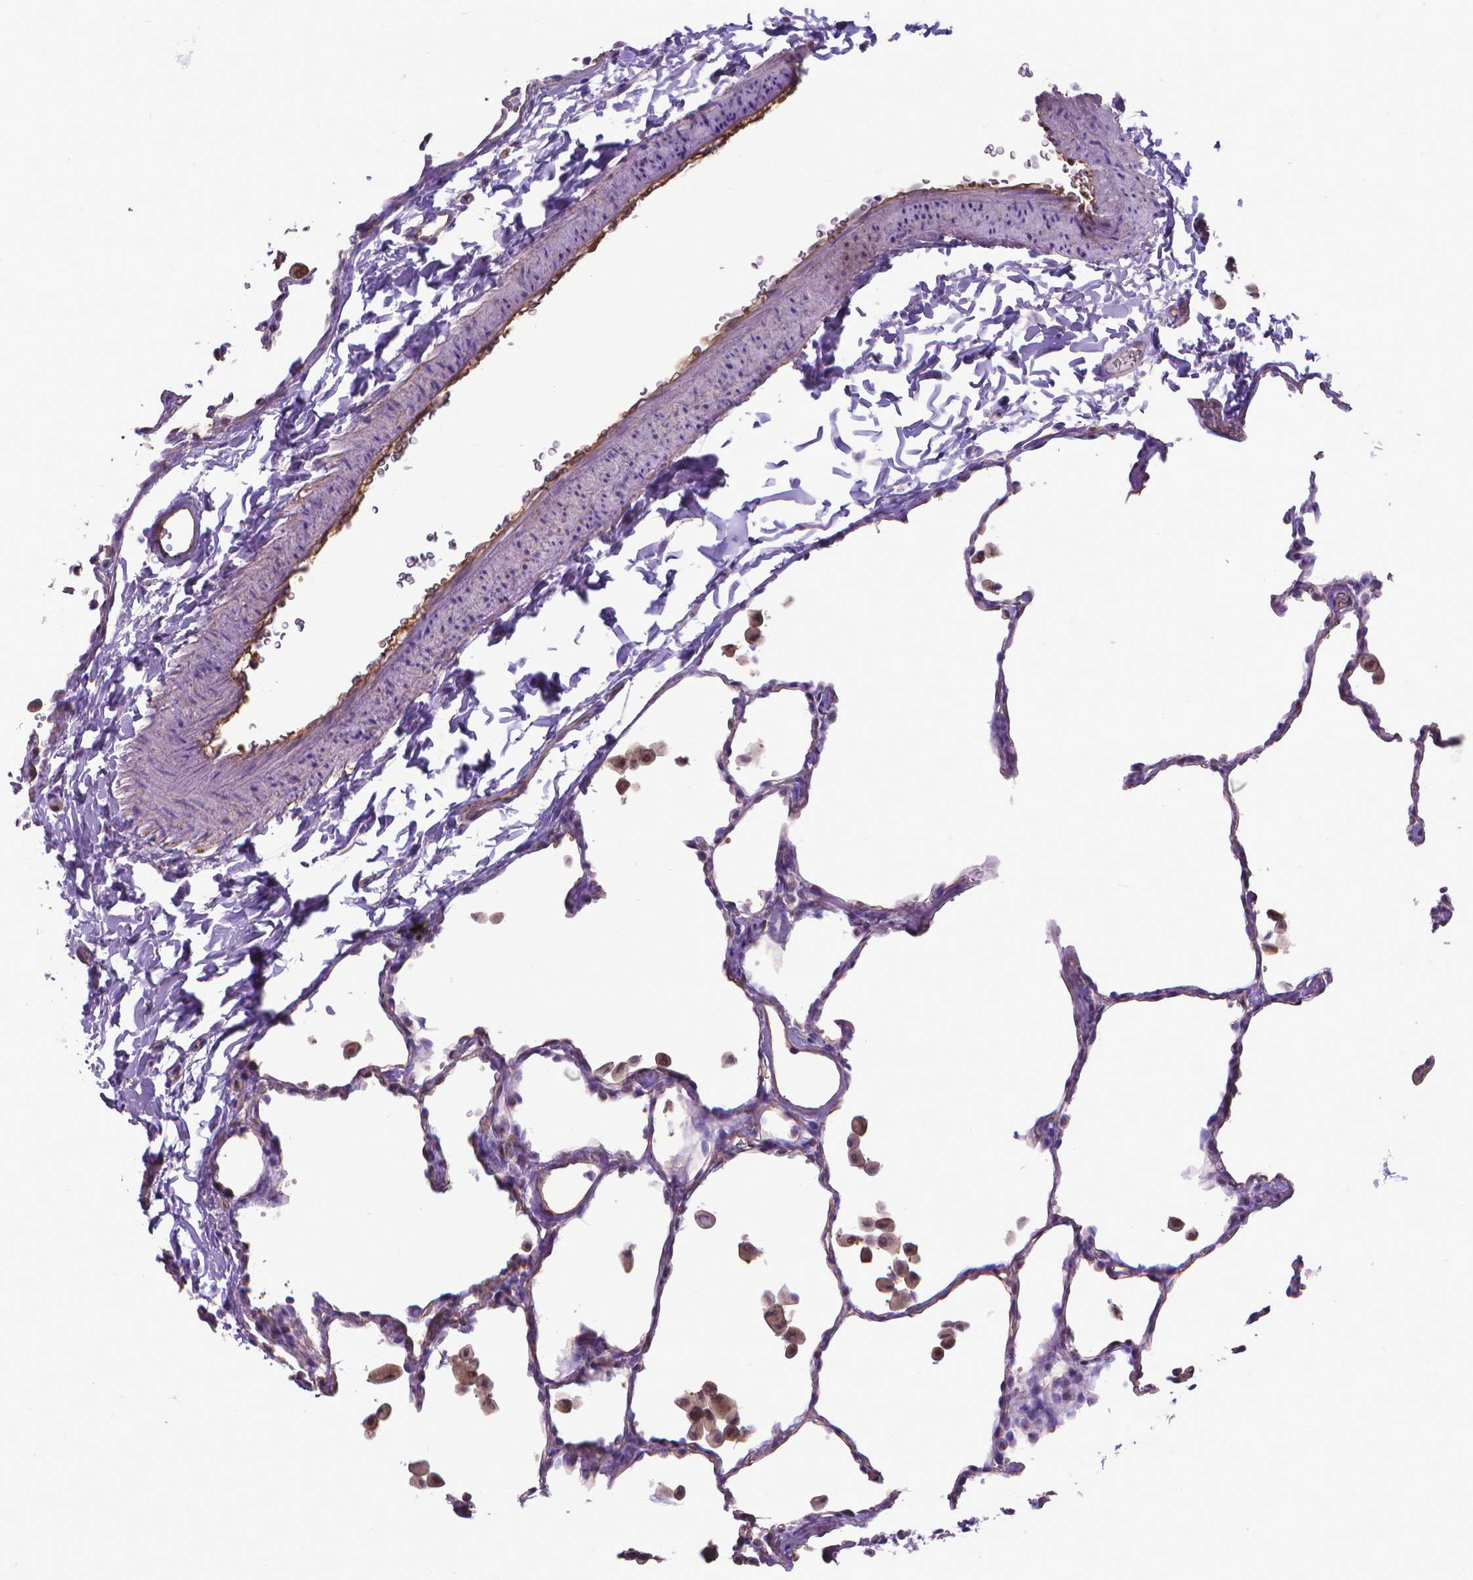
{"staining": {"intensity": "negative", "quantity": "none", "location": "none"}, "tissue": "lung", "cell_type": "Alveolar cells", "image_type": "normal", "snomed": [{"axis": "morphology", "description": "Normal tissue, NOS"}, {"axis": "topography", "description": "Lung"}], "caption": "Protein analysis of unremarkable lung shows no significant positivity in alveolar cells. (Brightfield microscopy of DAB immunohistochemistry at high magnification).", "gene": "CLIC4", "patient": {"sex": "female", "age": 47}}